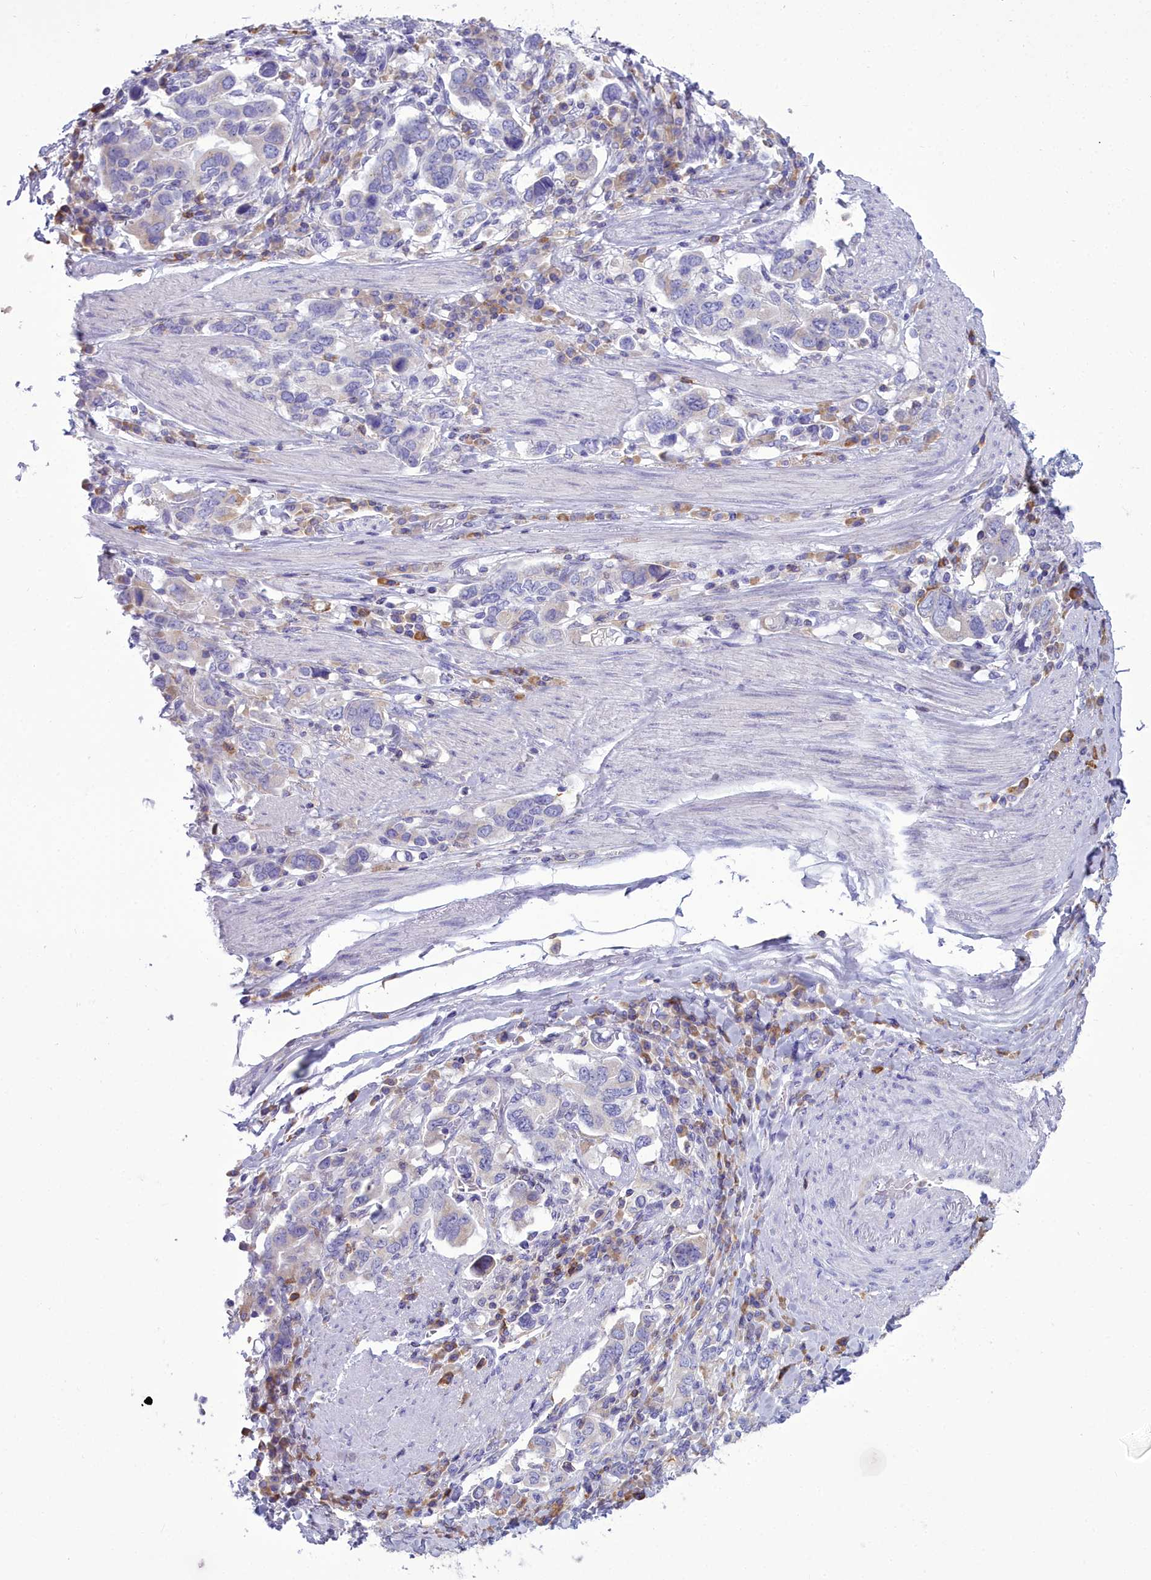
{"staining": {"intensity": "negative", "quantity": "none", "location": "none"}, "tissue": "stomach cancer", "cell_type": "Tumor cells", "image_type": "cancer", "snomed": [{"axis": "morphology", "description": "Adenocarcinoma, NOS"}, {"axis": "topography", "description": "Stomach, upper"}, {"axis": "topography", "description": "Stomach"}], "caption": "The immunohistochemistry histopathology image has no significant expression in tumor cells of stomach cancer tissue.", "gene": "CD5", "patient": {"sex": "male", "age": 62}}